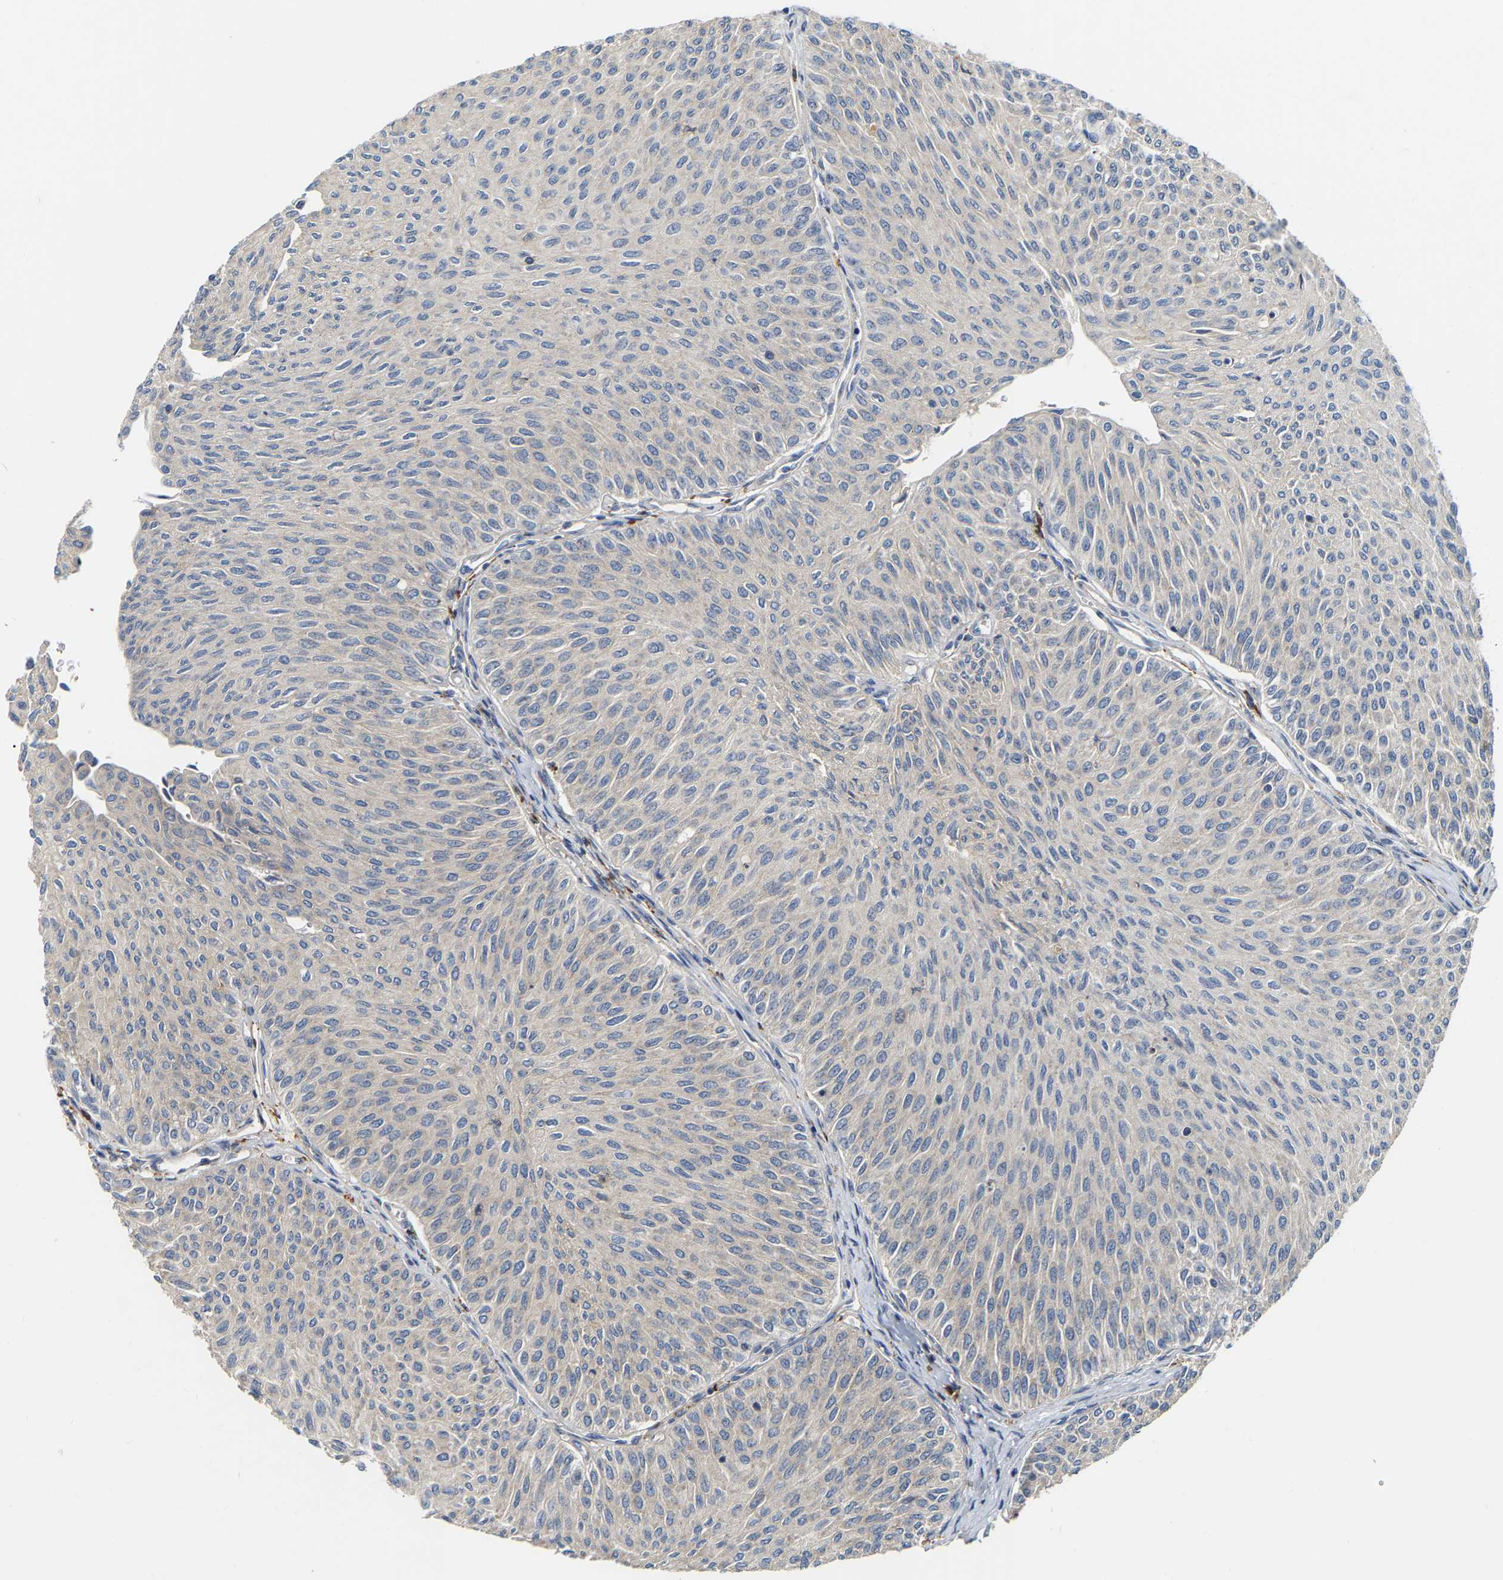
{"staining": {"intensity": "weak", "quantity": "<25%", "location": "cytoplasmic/membranous"}, "tissue": "urothelial cancer", "cell_type": "Tumor cells", "image_type": "cancer", "snomed": [{"axis": "morphology", "description": "Urothelial carcinoma, Low grade"}, {"axis": "topography", "description": "Urinary bladder"}], "caption": "Immunohistochemistry (IHC) photomicrograph of neoplastic tissue: low-grade urothelial carcinoma stained with DAB (3,3'-diaminobenzidine) shows no significant protein positivity in tumor cells.", "gene": "PCNT", "patient": {"sex": "male", "age": 78}}